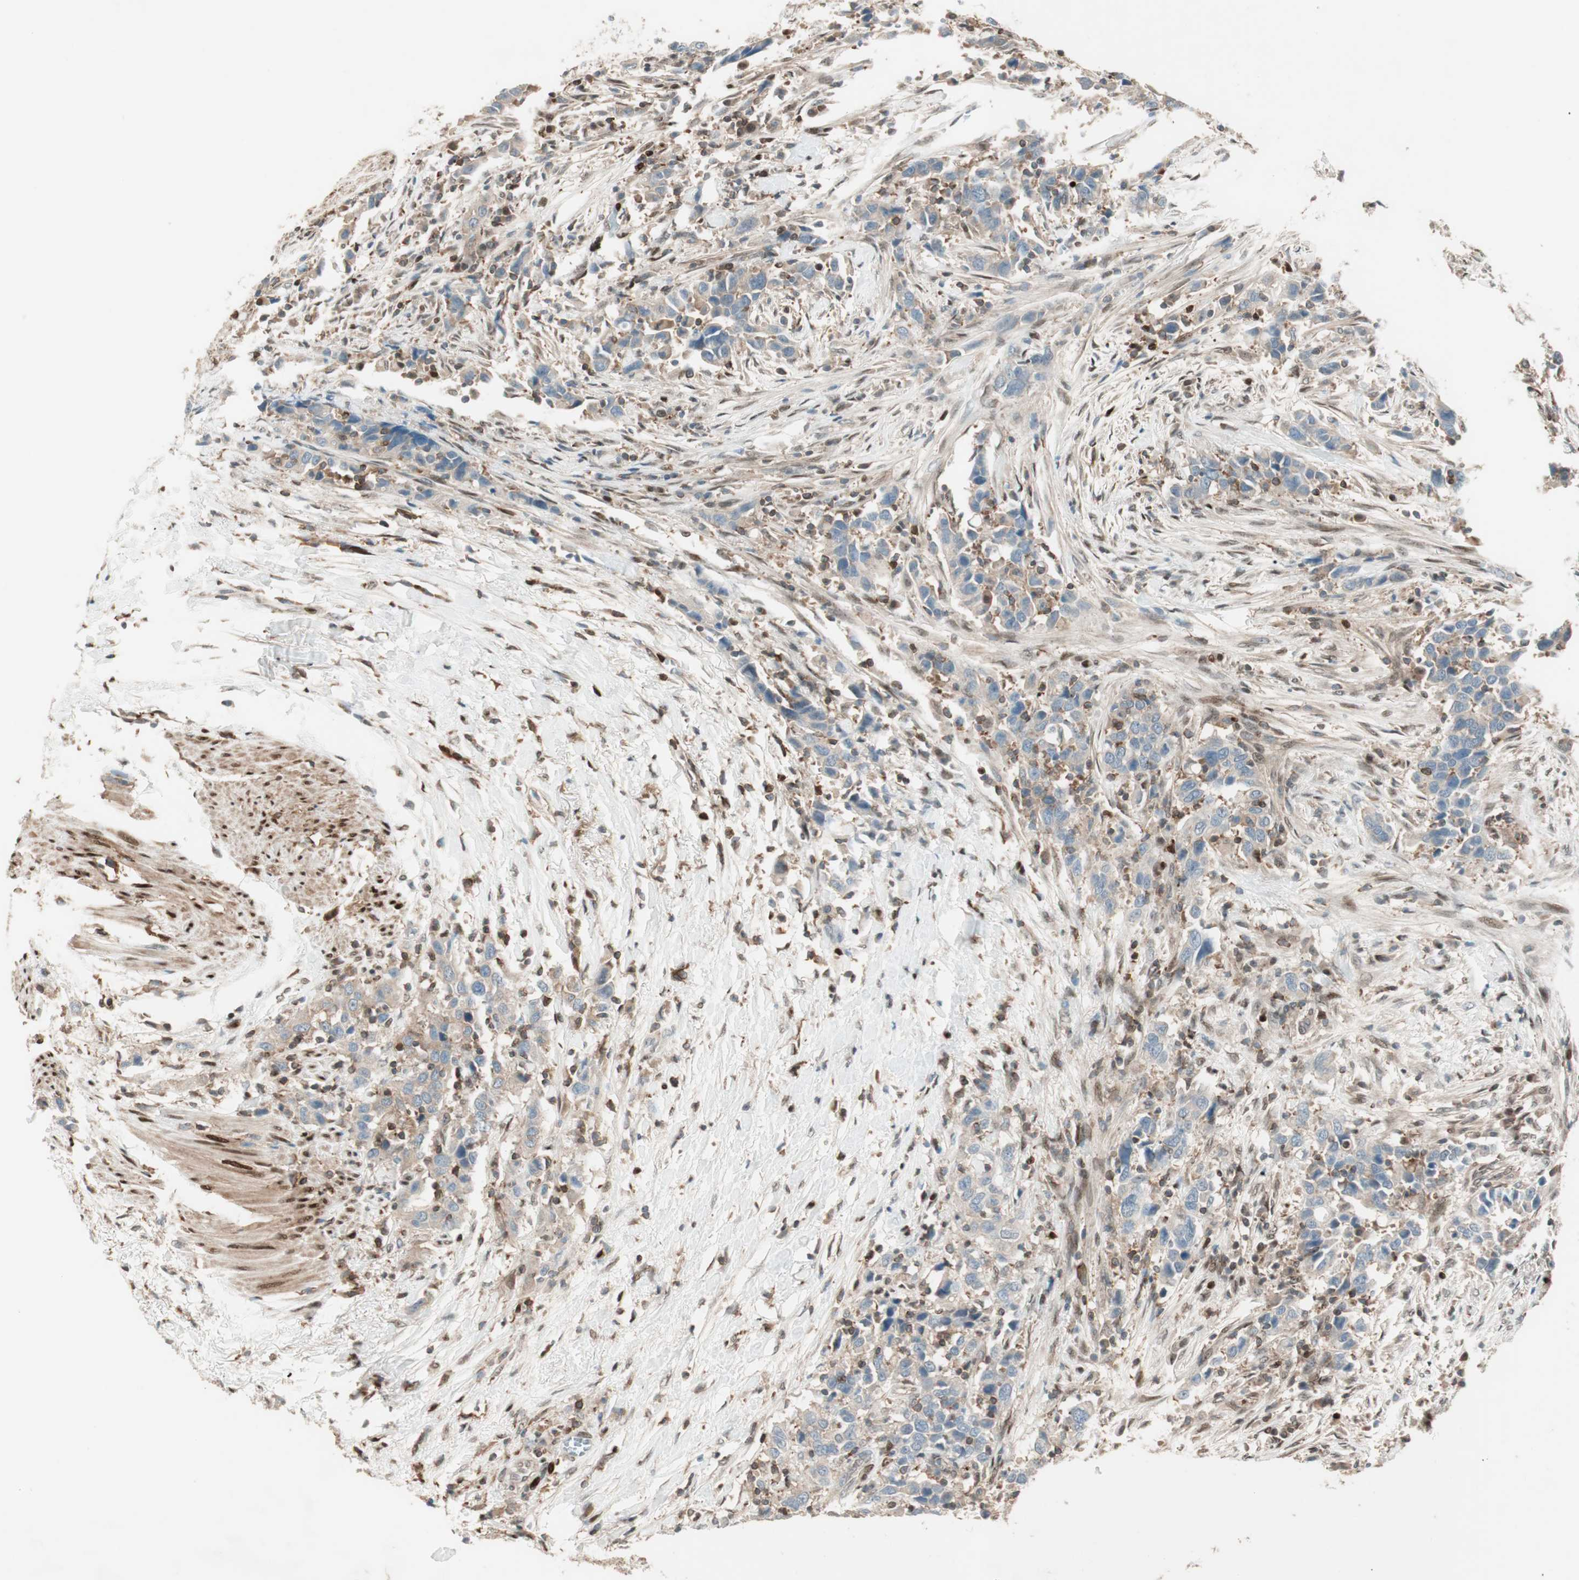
{"staining": {"intensity": "weak", "quantity": "25%-75%", "location": "cytoplasmic/membranous"}, "tissue": "urothelial cancer", "cell_type": "Tumor cells", "image_type": "cancer", "snomed": [{"axis": "morphology", "description": "Urothelial carcinoma, High grade"}, {"axis": "topography", "description": "Urinary bladder"}], "caption": "A brown stain labels weak cytoplasmic/membranous positivity of a protein in urothelial carcinoma (high-grade) tumor cells.", "gene": "BIN1", "patient": {"sex": "male", "age": 61}}